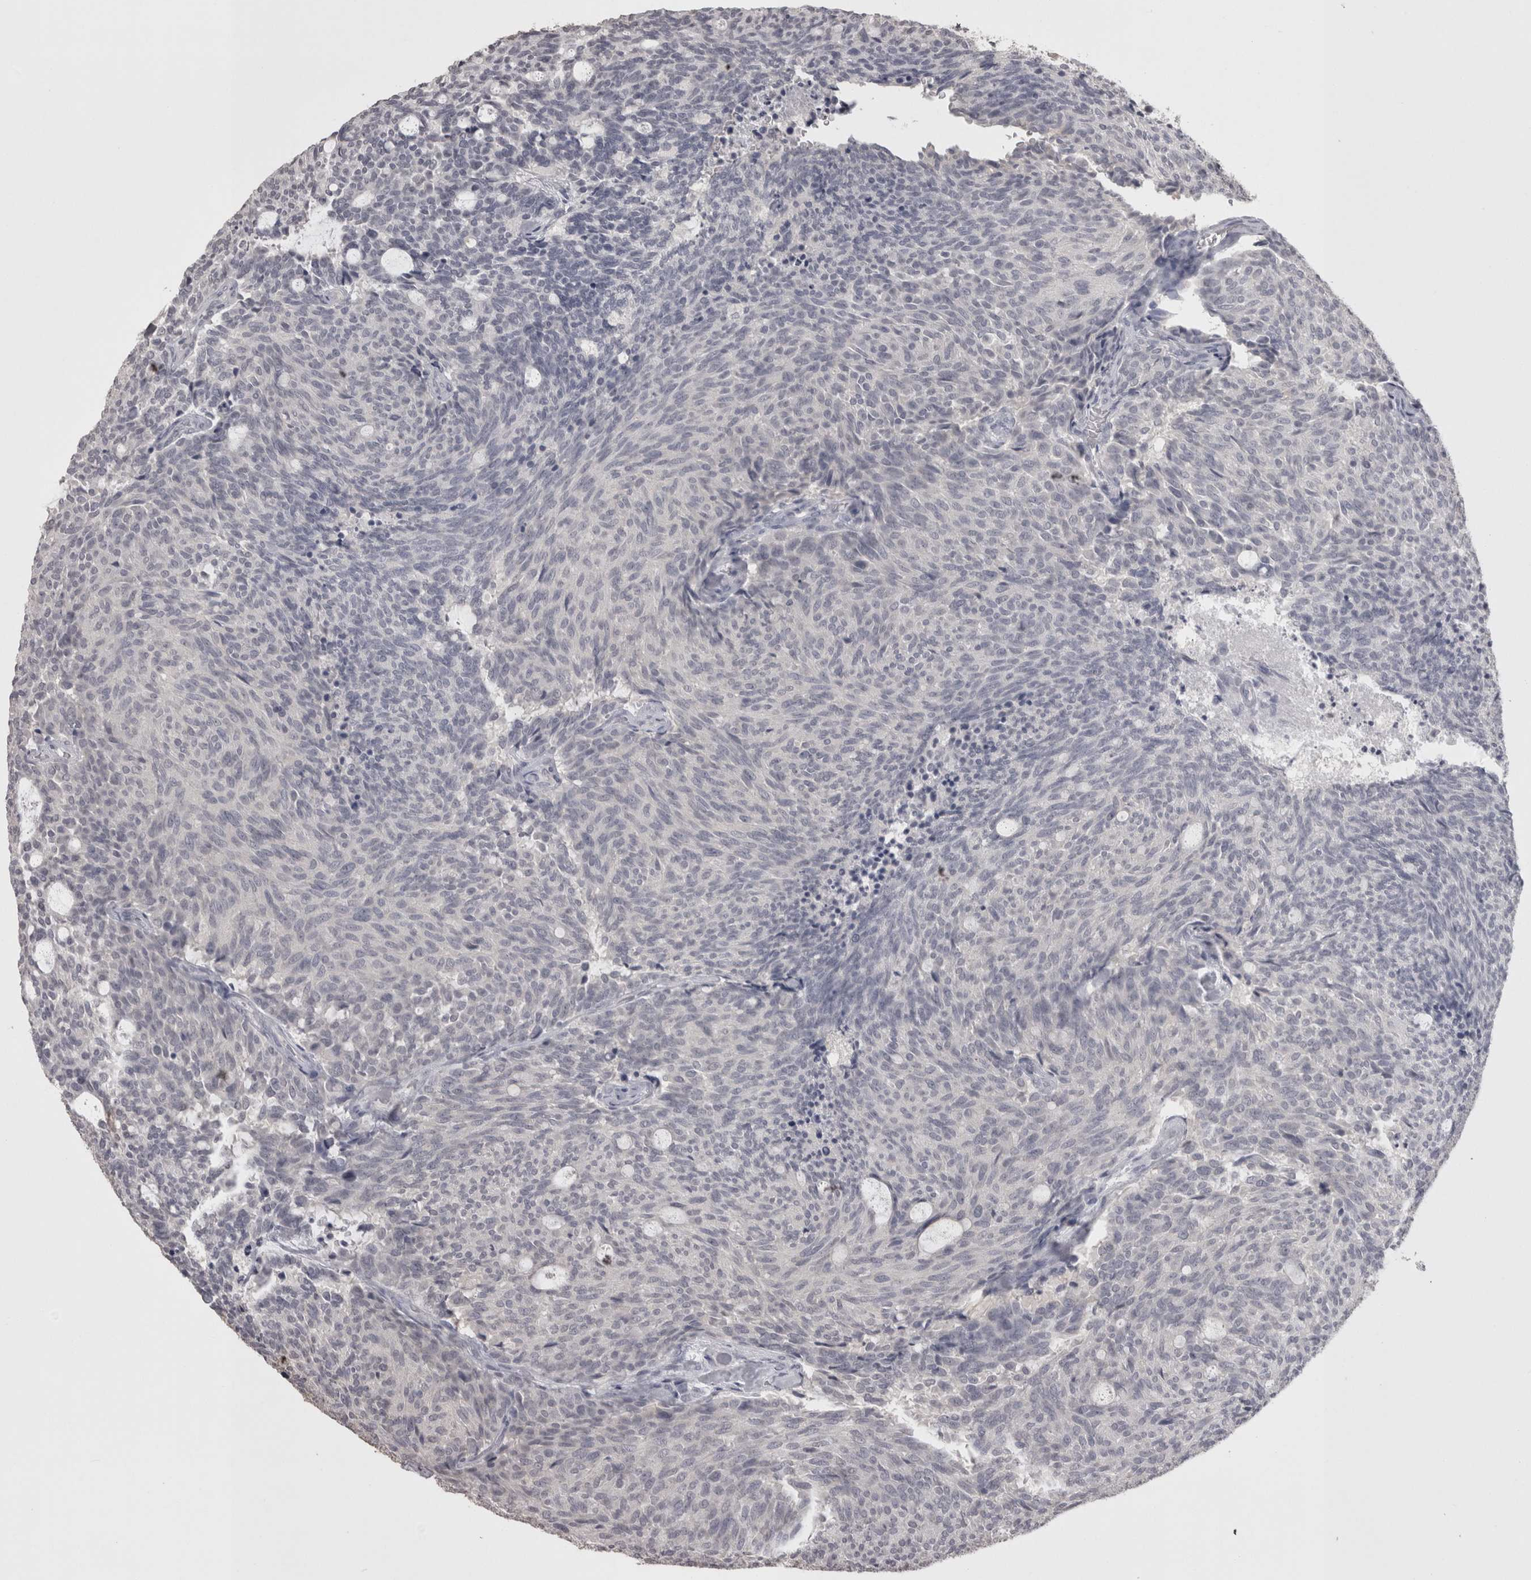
{"staining": {"intensity": "negative", "quantity": "none", "location": "none"}, "tissue": "carcinoid", "cell_type": "Tumor cells", "image_type": "cancer", "snomed": [{"axis": "morphology", "description": "Carcinoid, malignant, NOS"}, {"axis": "topography", "description": "Pancreas"}], "caption": "Human carcinoid stained for a protein using IHC shows no positivity in tumor cells.", "gene": "LAX1", "patient": {"sex": "female", "age": 54}}